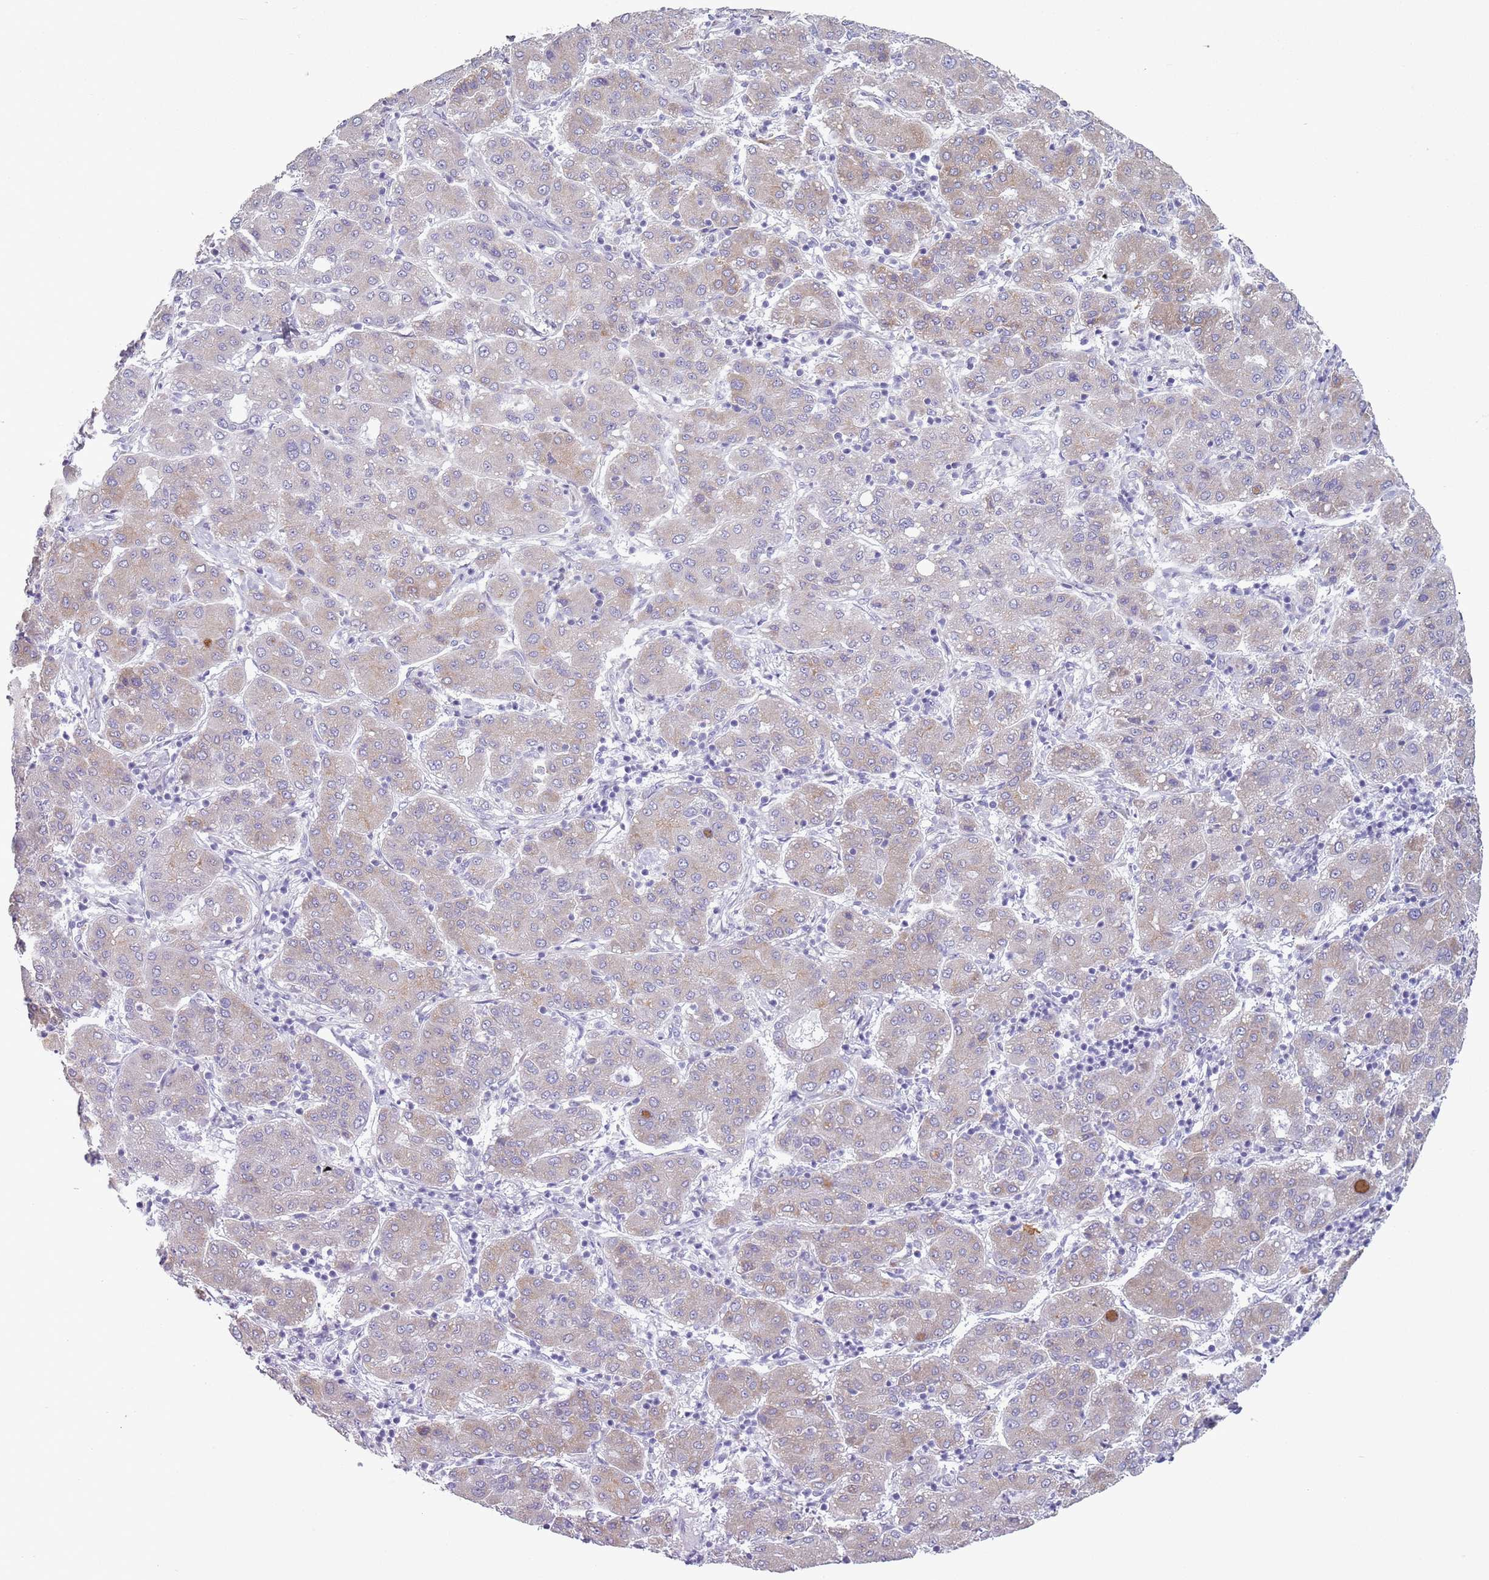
{"staining": {"intensity": "weak", "quantity": "25%-75%", "location": "cytoplasmic/membranous"}, "tissue": "liver cancer", "cell_type": "Tumor cells", "image_type": "cancer", "snomed": [{"axis": "morphology", "description": "Carcinoma, Hepatocellular, NOS"}, {"axis": "topography", "description": "Liver"}], "caption": "Weak cytoplasmic/membranous staining for a protein is identified in approximately 25%-75% of tumor cells of hepatocellular carcinoma (liver) using IHC.", "gene": "HYOU1", "patient": {"sex": "male", "age": 65}}